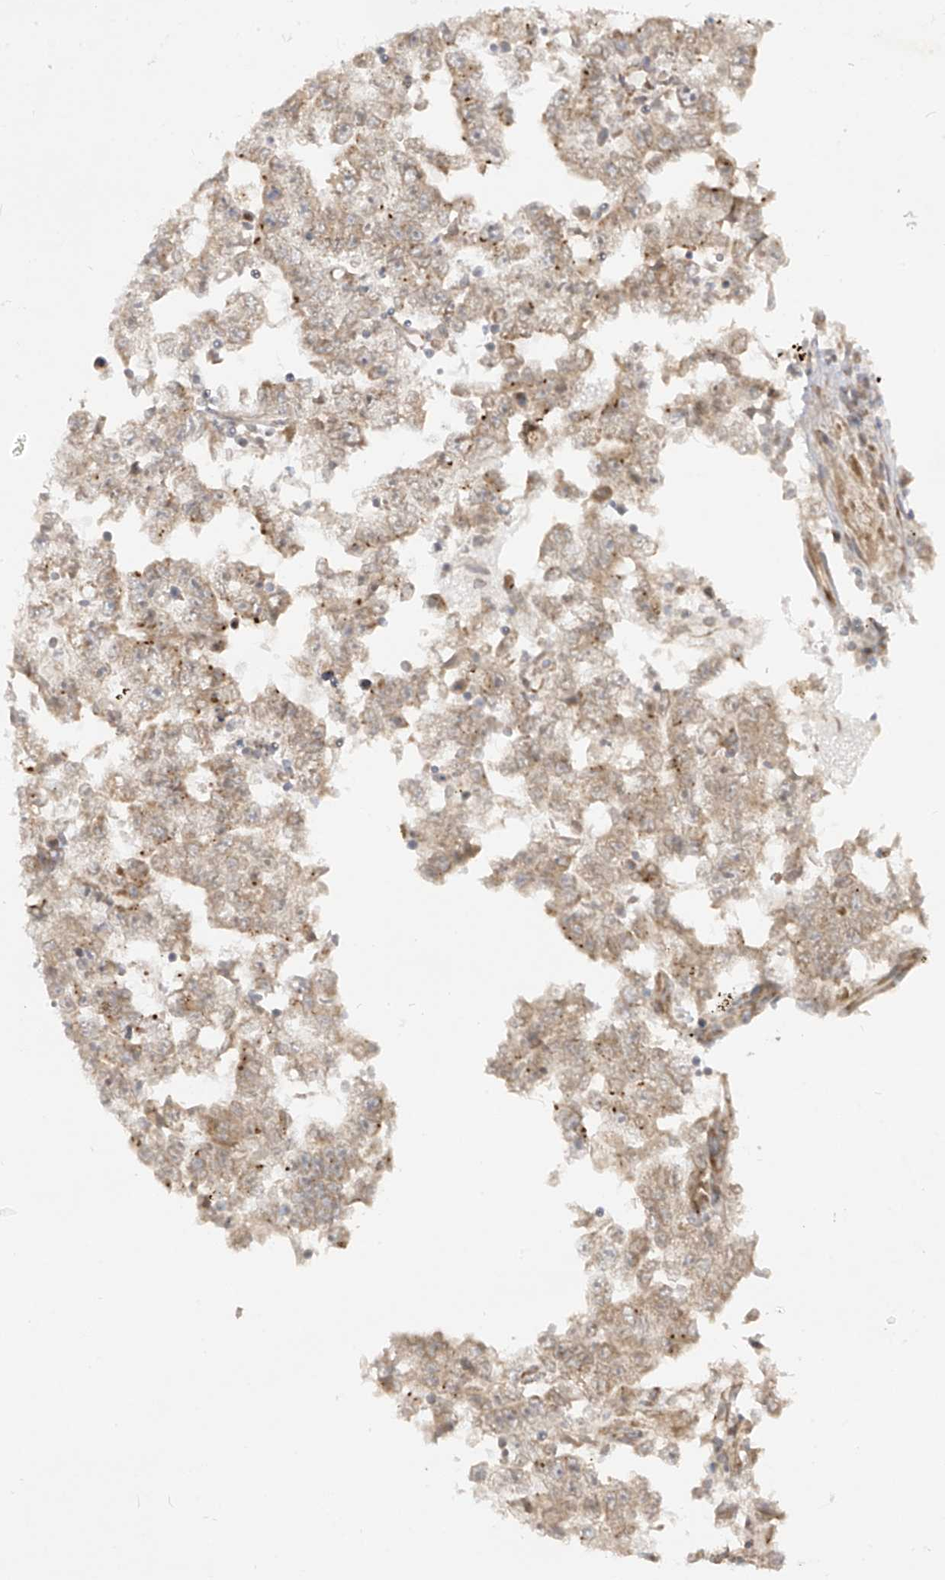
{"staining": {"intensity": "weak", "quantity": "<25%", "location": "cytoplasmic/membranous"}, "tissue": "testis cancer", "cell_type": "Tumor cells", "image_type": "cancer", "snomed": [{"axis": "morphology", "description": "Carcinoma, Embryonal, NOS"}, {"axis": "topography", "description": "Testis"}], "caption": "The photomicrograph shows no staining of tumor cells in embryonal carcinoma (testis).", "gene": "TRIM67", "patient": {"sex": "male", "age": 25}}